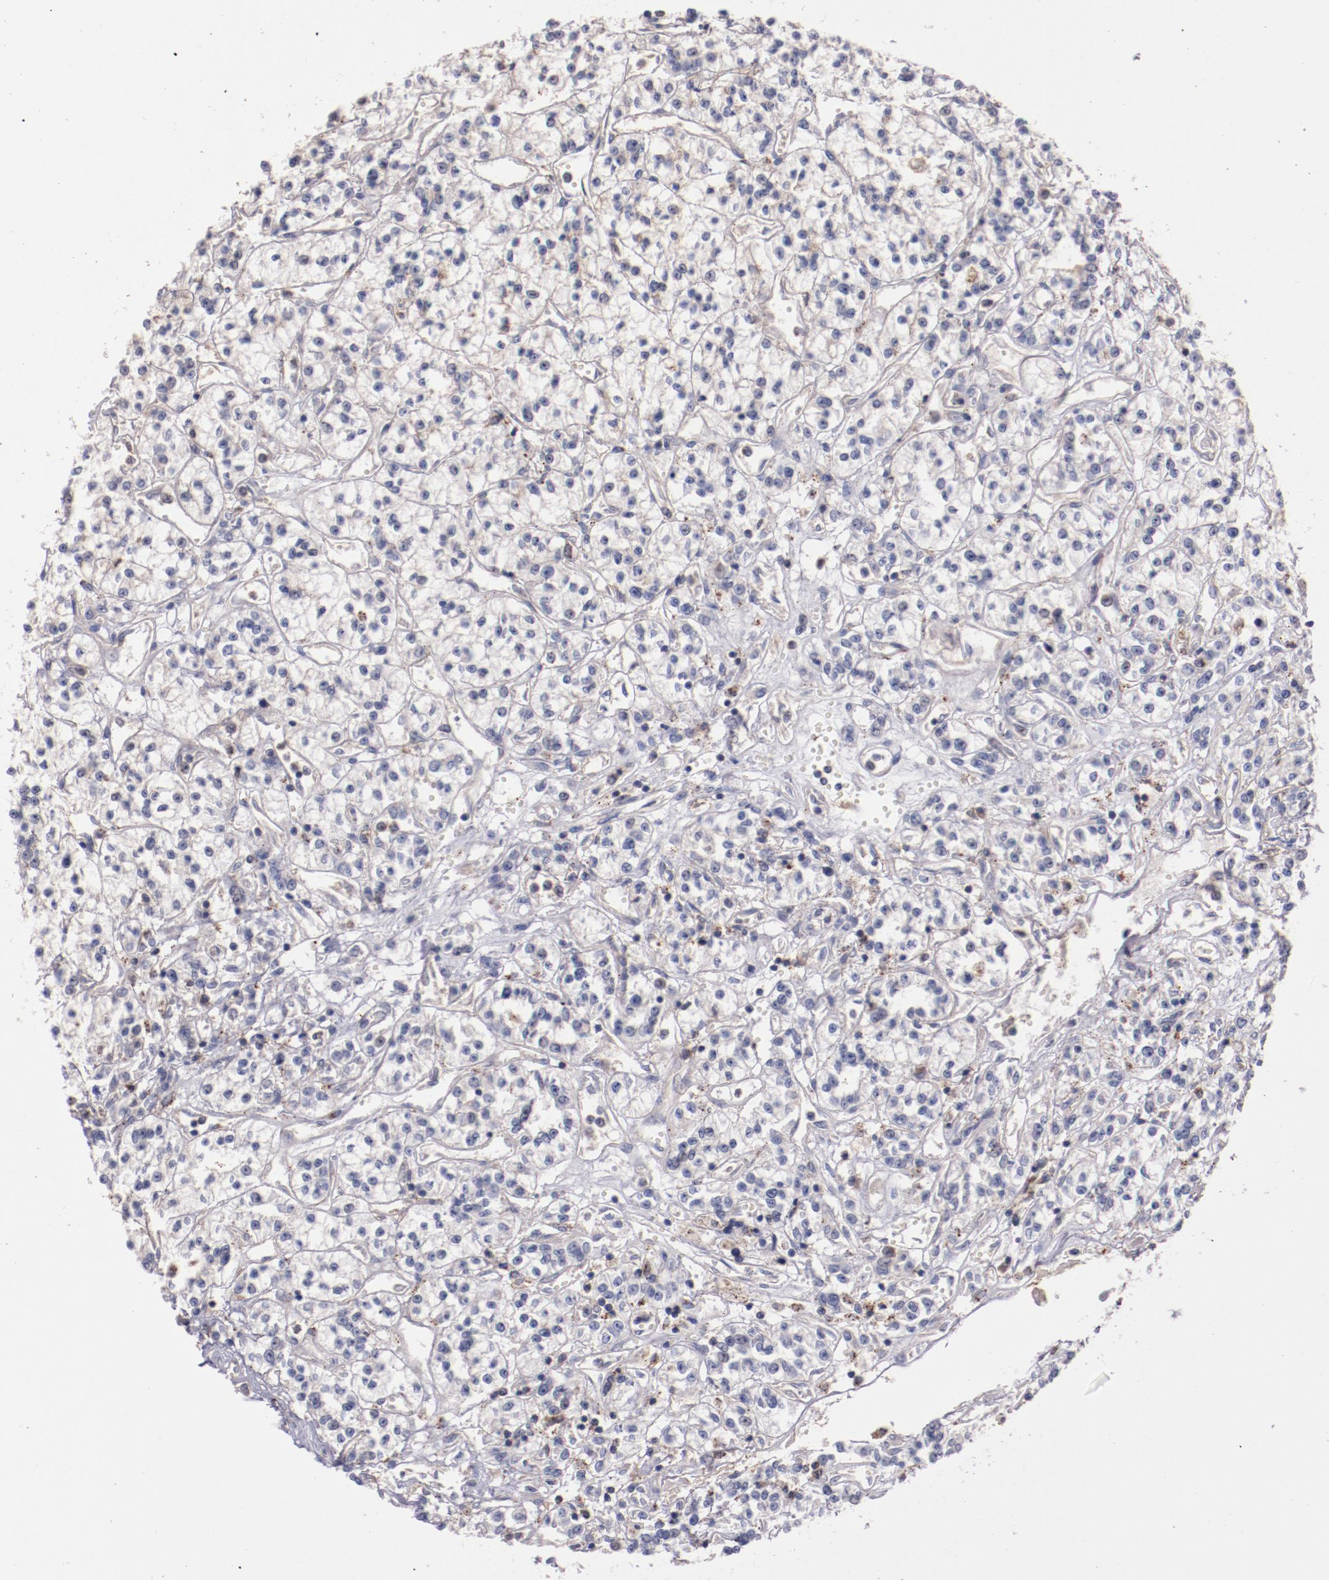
{"staining": {"intensity": "negative", "quantity": "none", "location": "none"}, "tissue": "renal cancer", "cell_type": "Tumor cells", "image_type": "cancer", "snomed": [{"axis": "morphology", "description": "Adenocarcinoma, NOS"}, {"axis": "topography", "description": "Kidney"}], "caption": "This photomicrograph is of renal cancer stained with immunohistochemistry to label a protein in brown with the nuclei are counter-stained blue. There is no staining in tumor cells. (DAB immunohistochemistry visualized using brightfield microscopy, high magnification).", "gene": "SYP", "patient": {"sex": "female", "age": 76}}